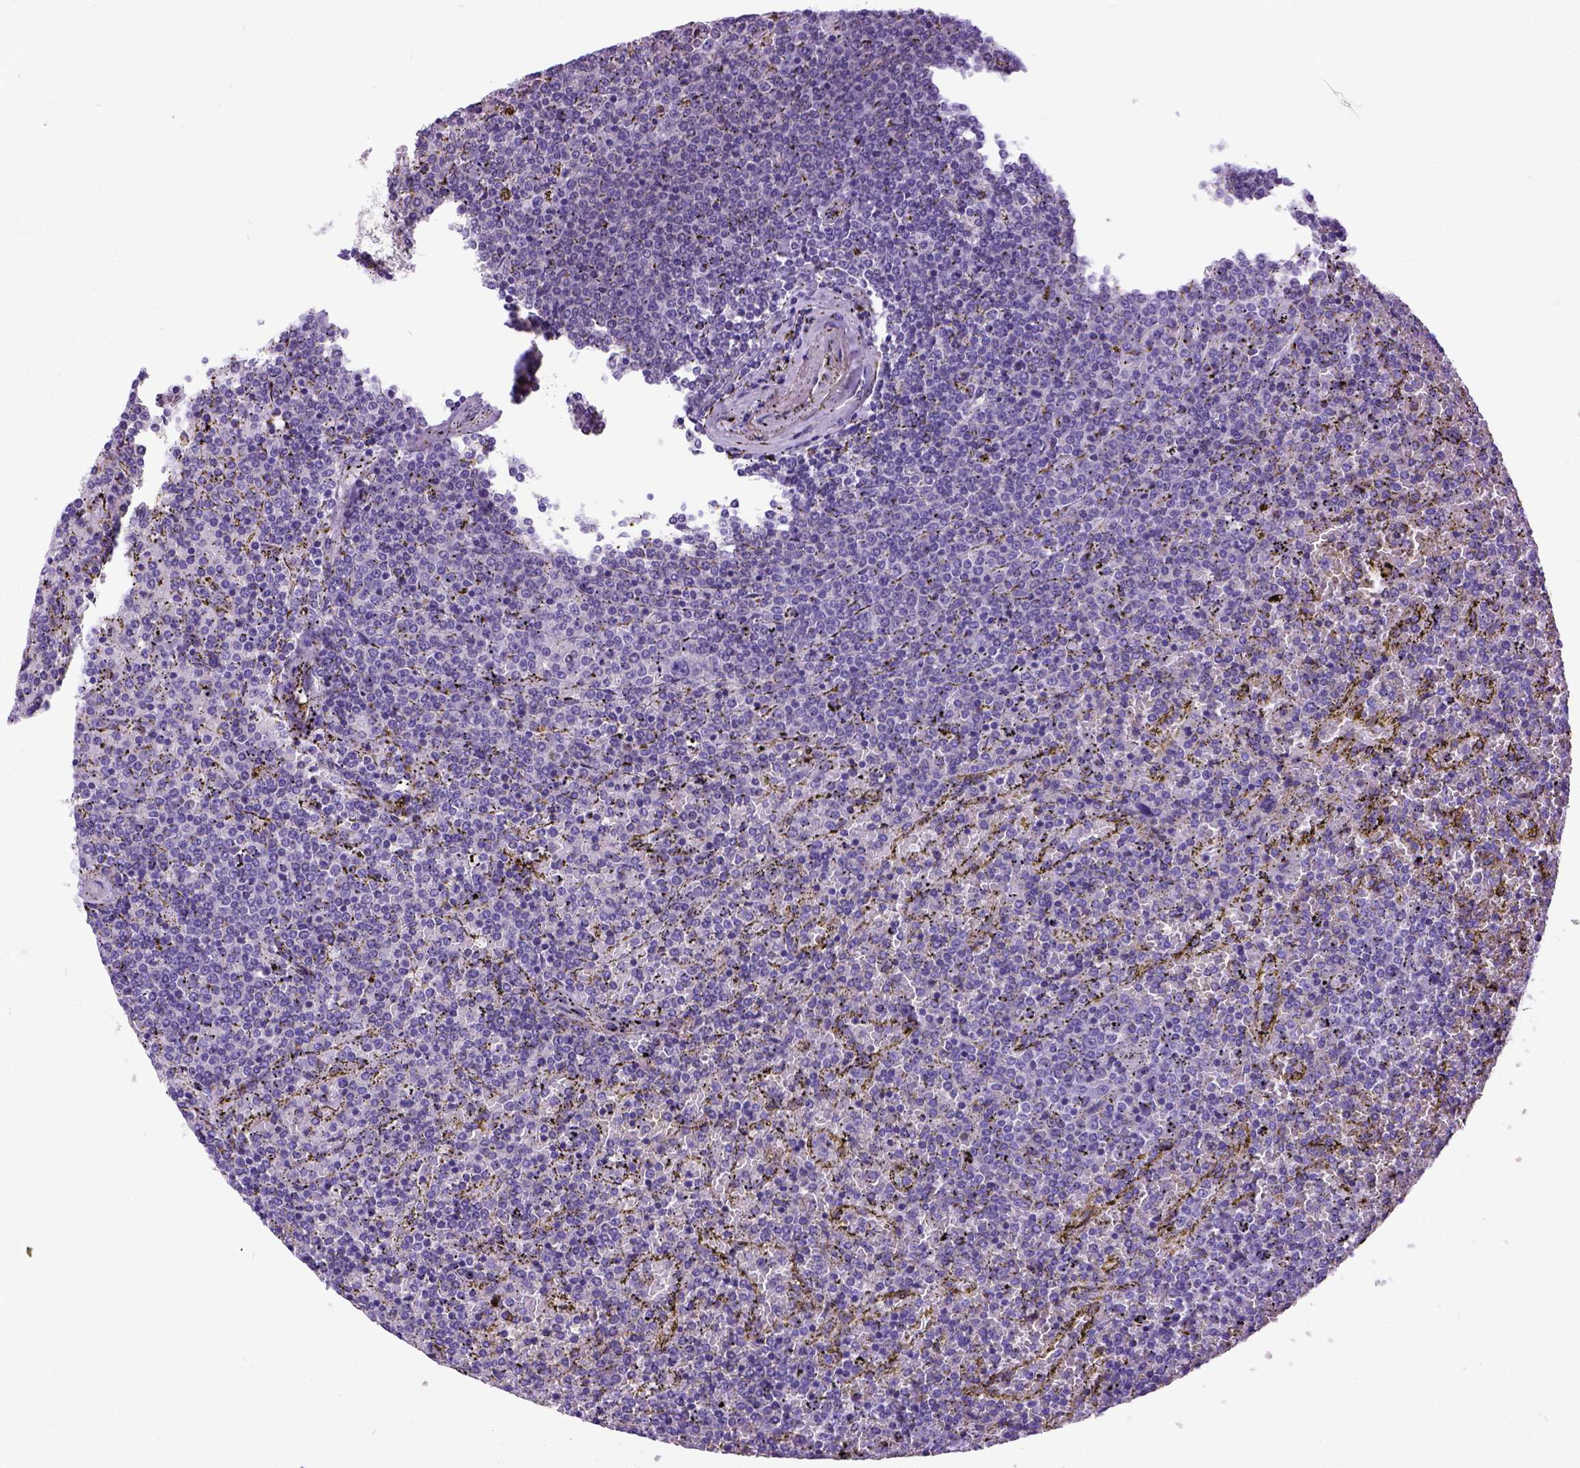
{"staining": {"intensity": "negative", "quantity": "none", "location": "none"}, "tissue": "lymphoma", "cell_type": "Tumor cells", "image_type": "cancer", "snomed": [{"axis": "morphology", "description": "Malignant lymphoma, non-Hodgkin's type, Low grade"}, {"axis": "topography", "description": "Spleen"}], "caption": "Immunohistochemistry (IHC) of lymphoma displays no expression in tumor cells. The staining is performed using DAB (3,3'-diaminobenzidine) brown chromogen with nuclei counter-stained in using hematoxylin.", "gene": "NEK5", "patient": {"sex": "female", "age": 77}}